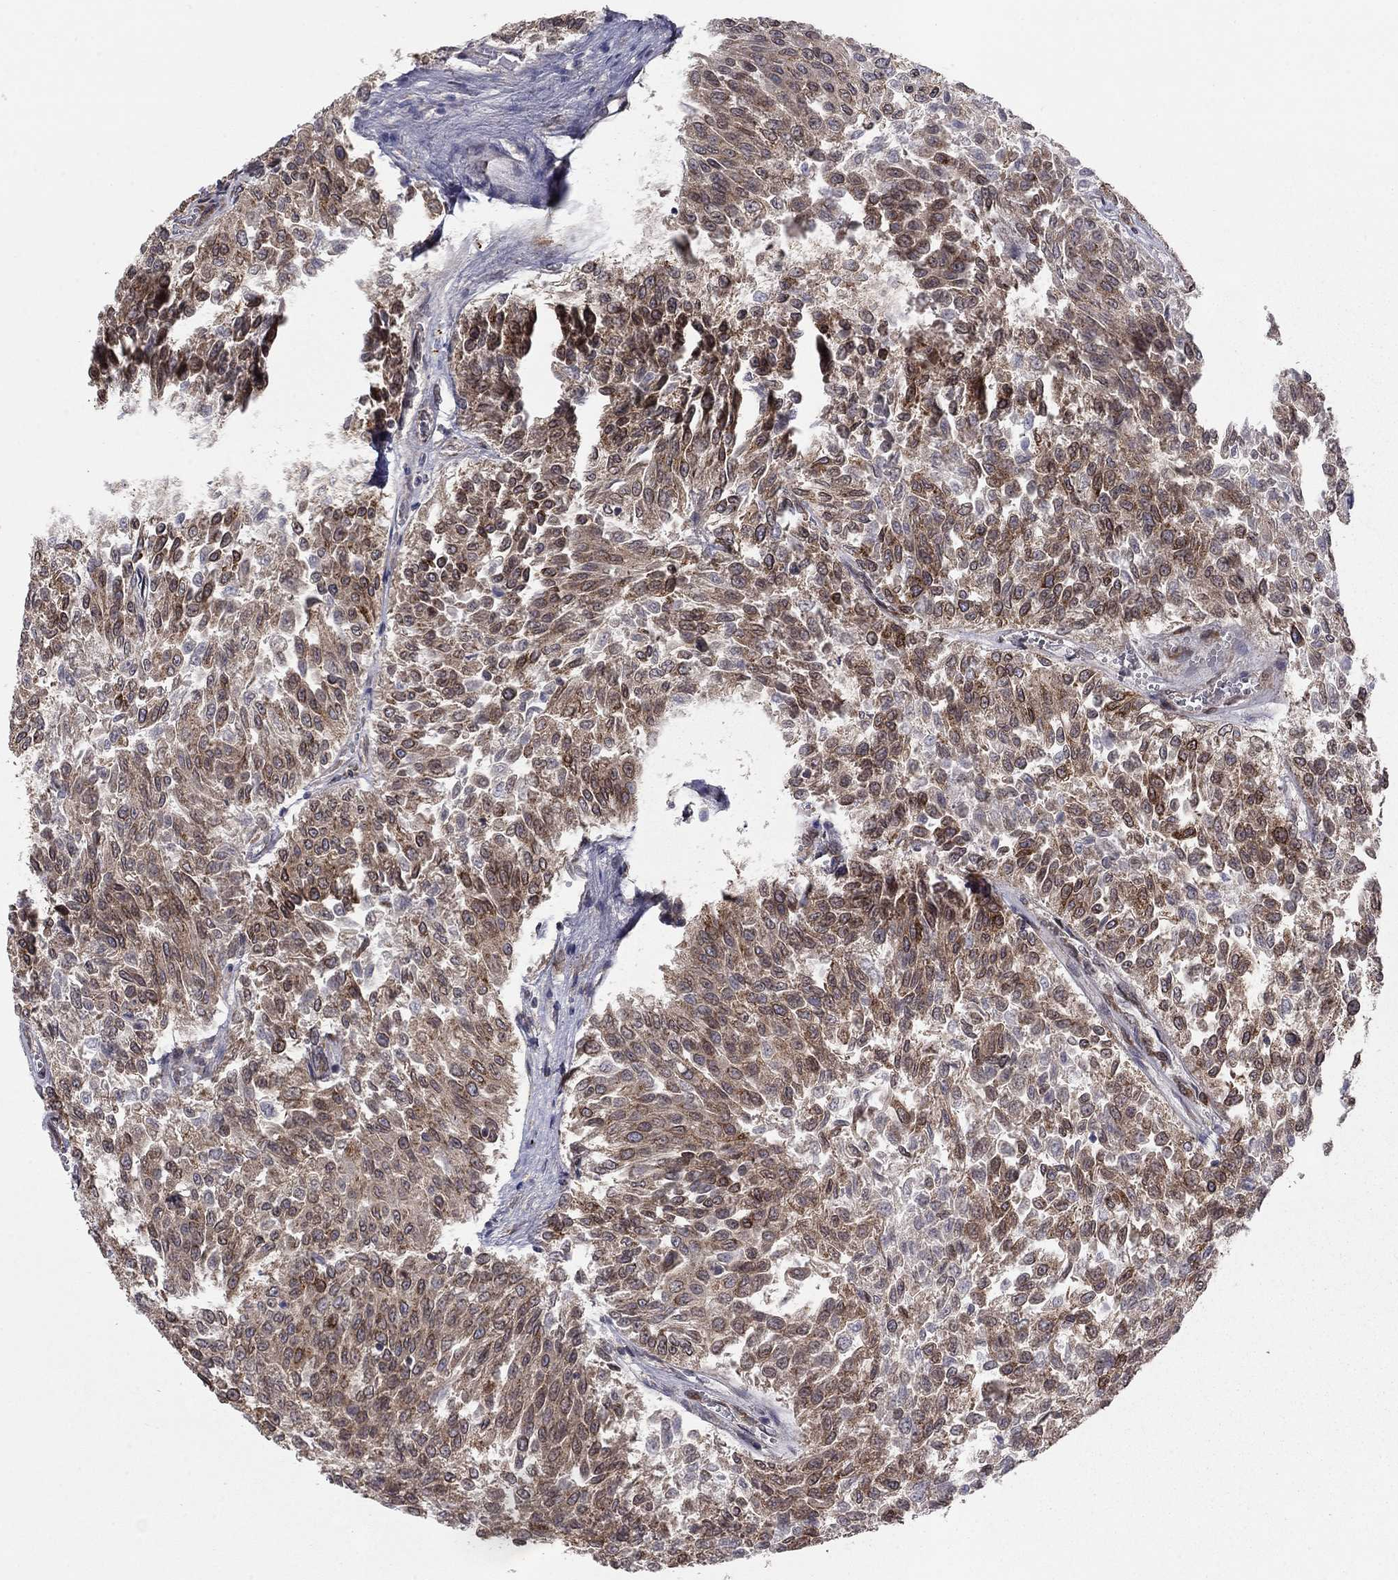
{"staining": {"intensity": "moderate", "quantity": "25%-75%", "location": "cytoplasmic/membranous"}, "tissue": "urothelial cancer", "cell_type": "Tumor cells", "image_type": "cancer", "snomed": [{"axis": "morphology", "description": "Urothelial carcinoma, Low grade"}, {"axis": "topography", "description": "Urinary bladder"}], "caption": "Protein staining reveals moderate cytoplasmic/membranous expression in about 25%-75% of tumor cells in urothelial carcinoma (low-grade).", "gene": "YIF1A", "patient": {"sex": "male", "age": 78}}